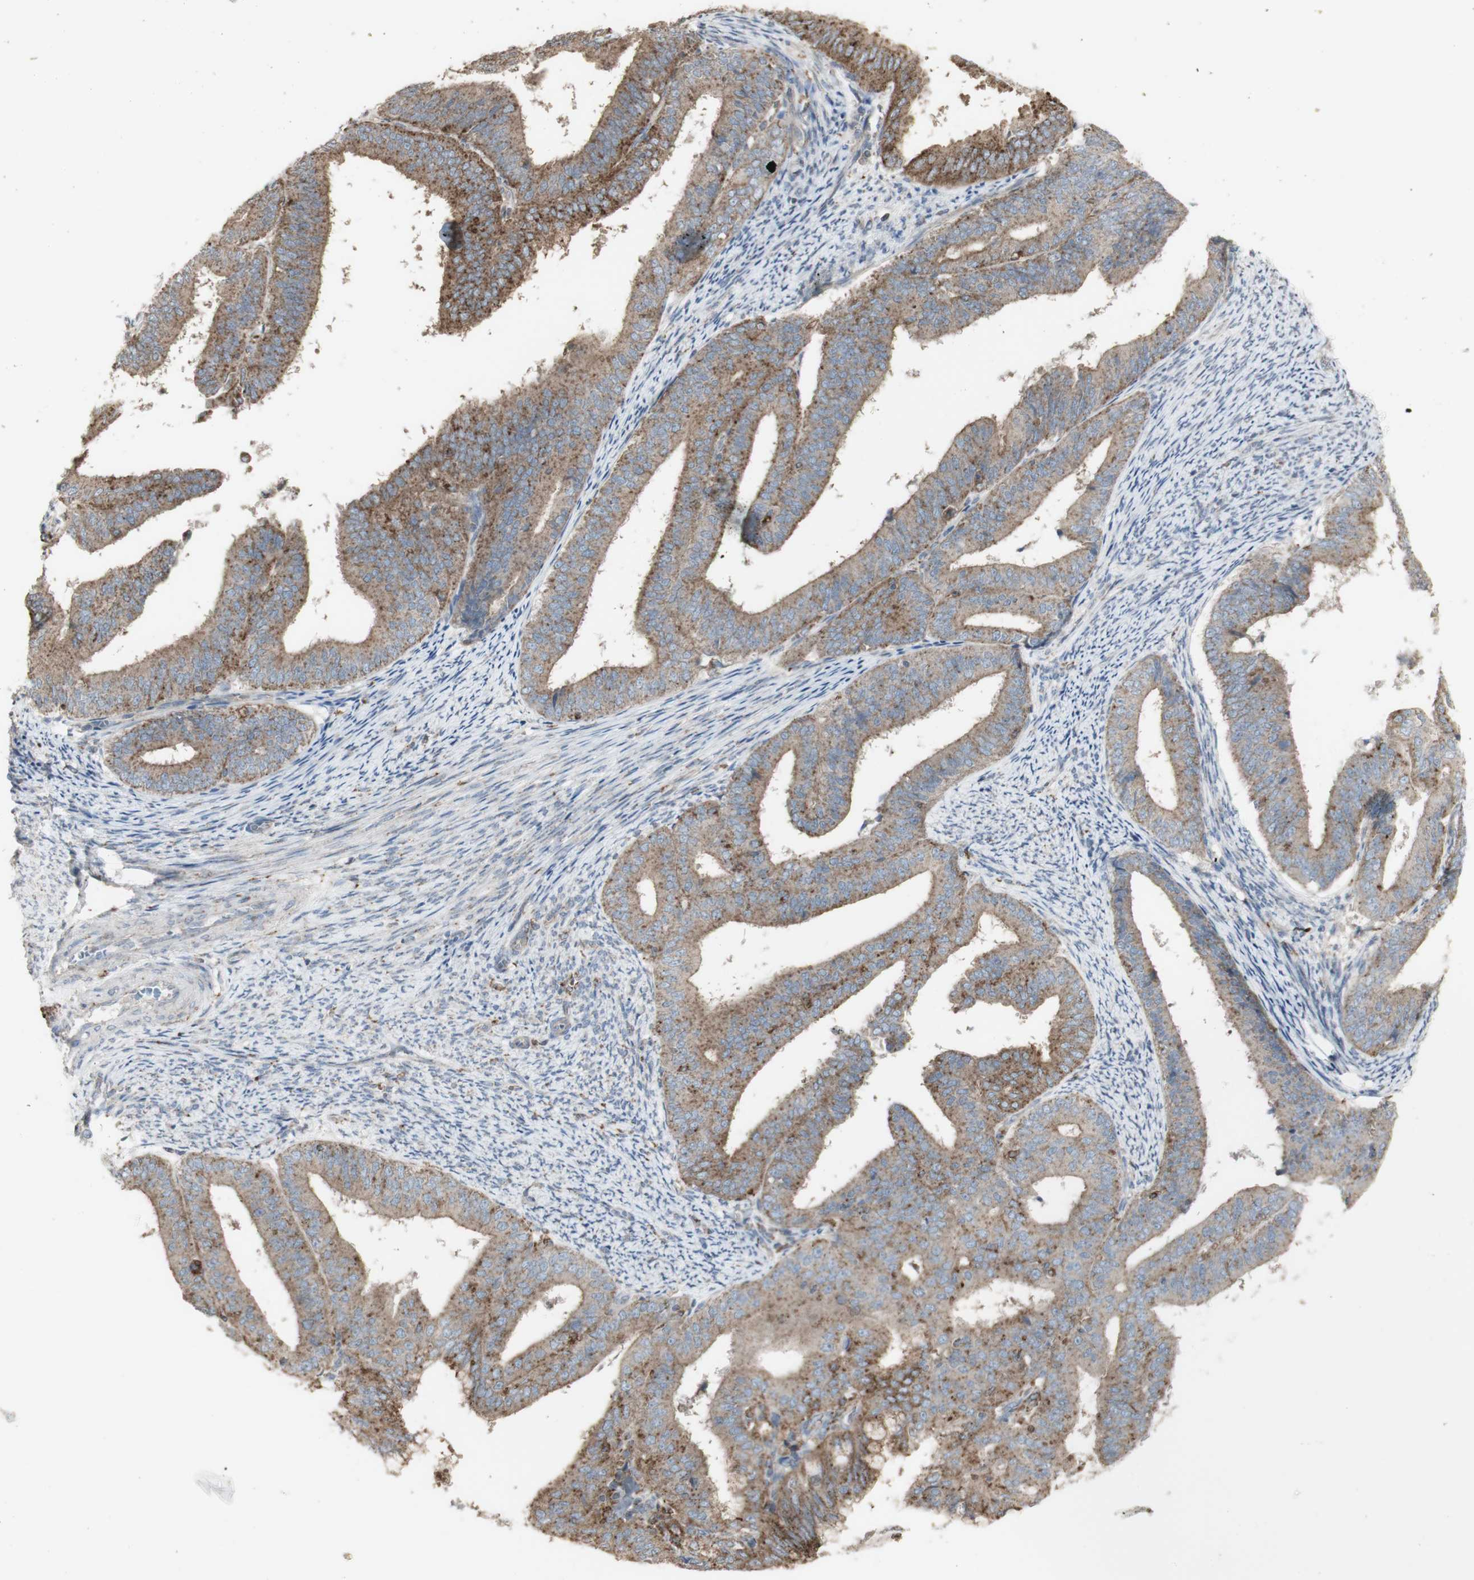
{"staining": {"intensity": "moderate", "quantity": ">75%", "location": "cytoplasmic/membranous"}, "tissue": "endometrial cancer", "cell_type": "Tumor cells", "image_type": "cancer", "snomed": [{"axis": "morphology", "description": "Adenocarcinoma, NOS"}, {"axis": "topography", "description": "Endometrium"}], "caption": "Immunohistochemistry (IHC) of human adenocarcinoma (endometrial) demonstrates medium levels of moderate cytoplasmic/membranous positivity in about >75% of tumor cells.", "gene": "ATP6V1E1", "patient": {"sex": "female", "age": 63}}